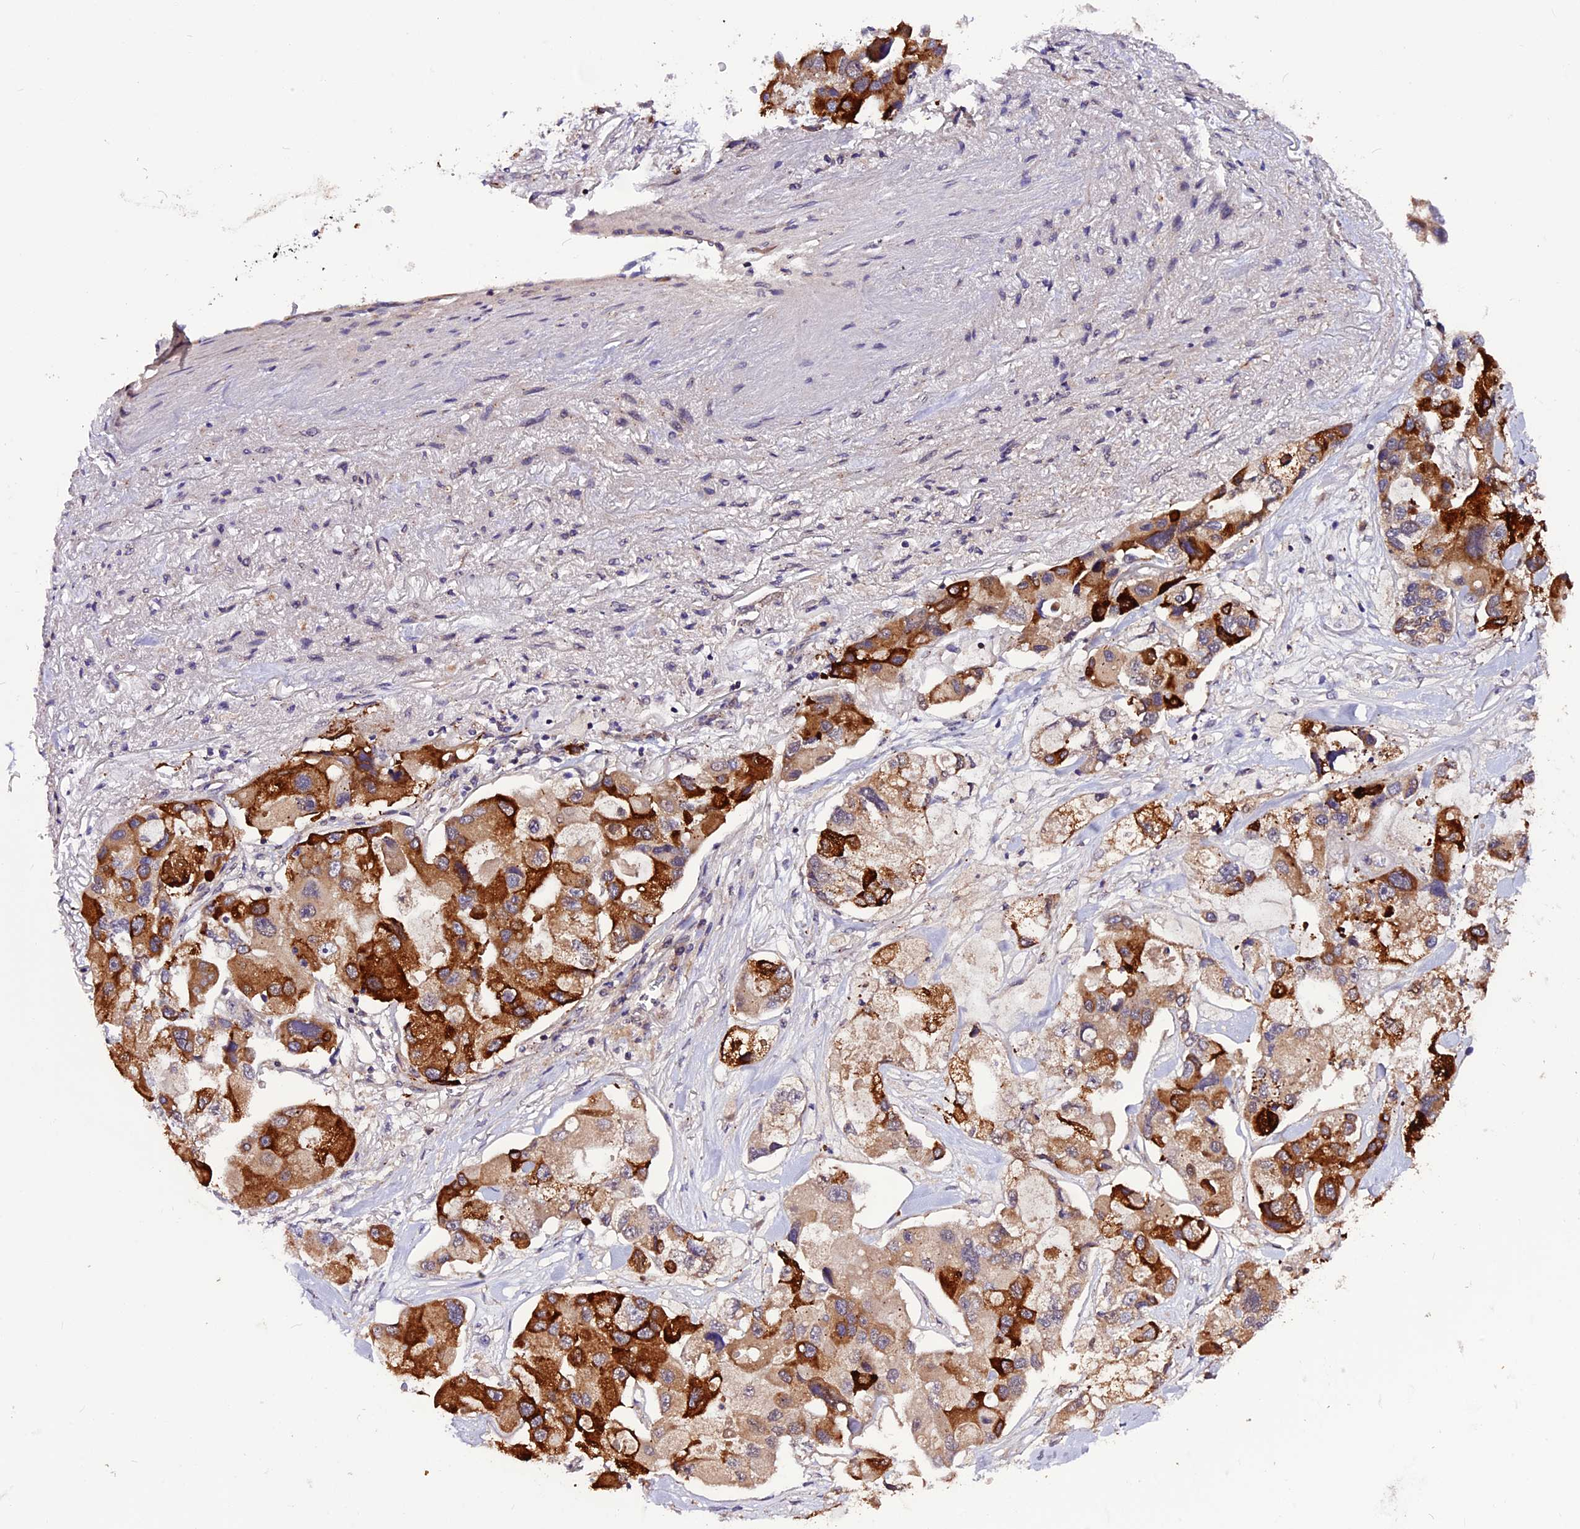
{"staining": {"intensity": "strong", "quantity": ">75%", "location": "cytoplasmic/membranous"}, "tissue": "lung cancer", "cell_type": "Tumor cells", "image_type": "cancer", "snomed": [{"axis": "morphology", "description": "Adenocarcinoma, NOS"}, {"axis": "topography", "description": "Lung"}], "caption": "Immunohistochemistry (IHC) micrograph of neoplastic tissue: lung adenocarcinoma stained using immunohistochemistry (IHC) exhibits high levels of strong protein expression localized specifically in the cytoplasmic/membranous of tumor cells, appearing as a cytoplasmic/membranous brown color.", "gene": "RINL", "patient": {"sex": "female", "age": 54}}